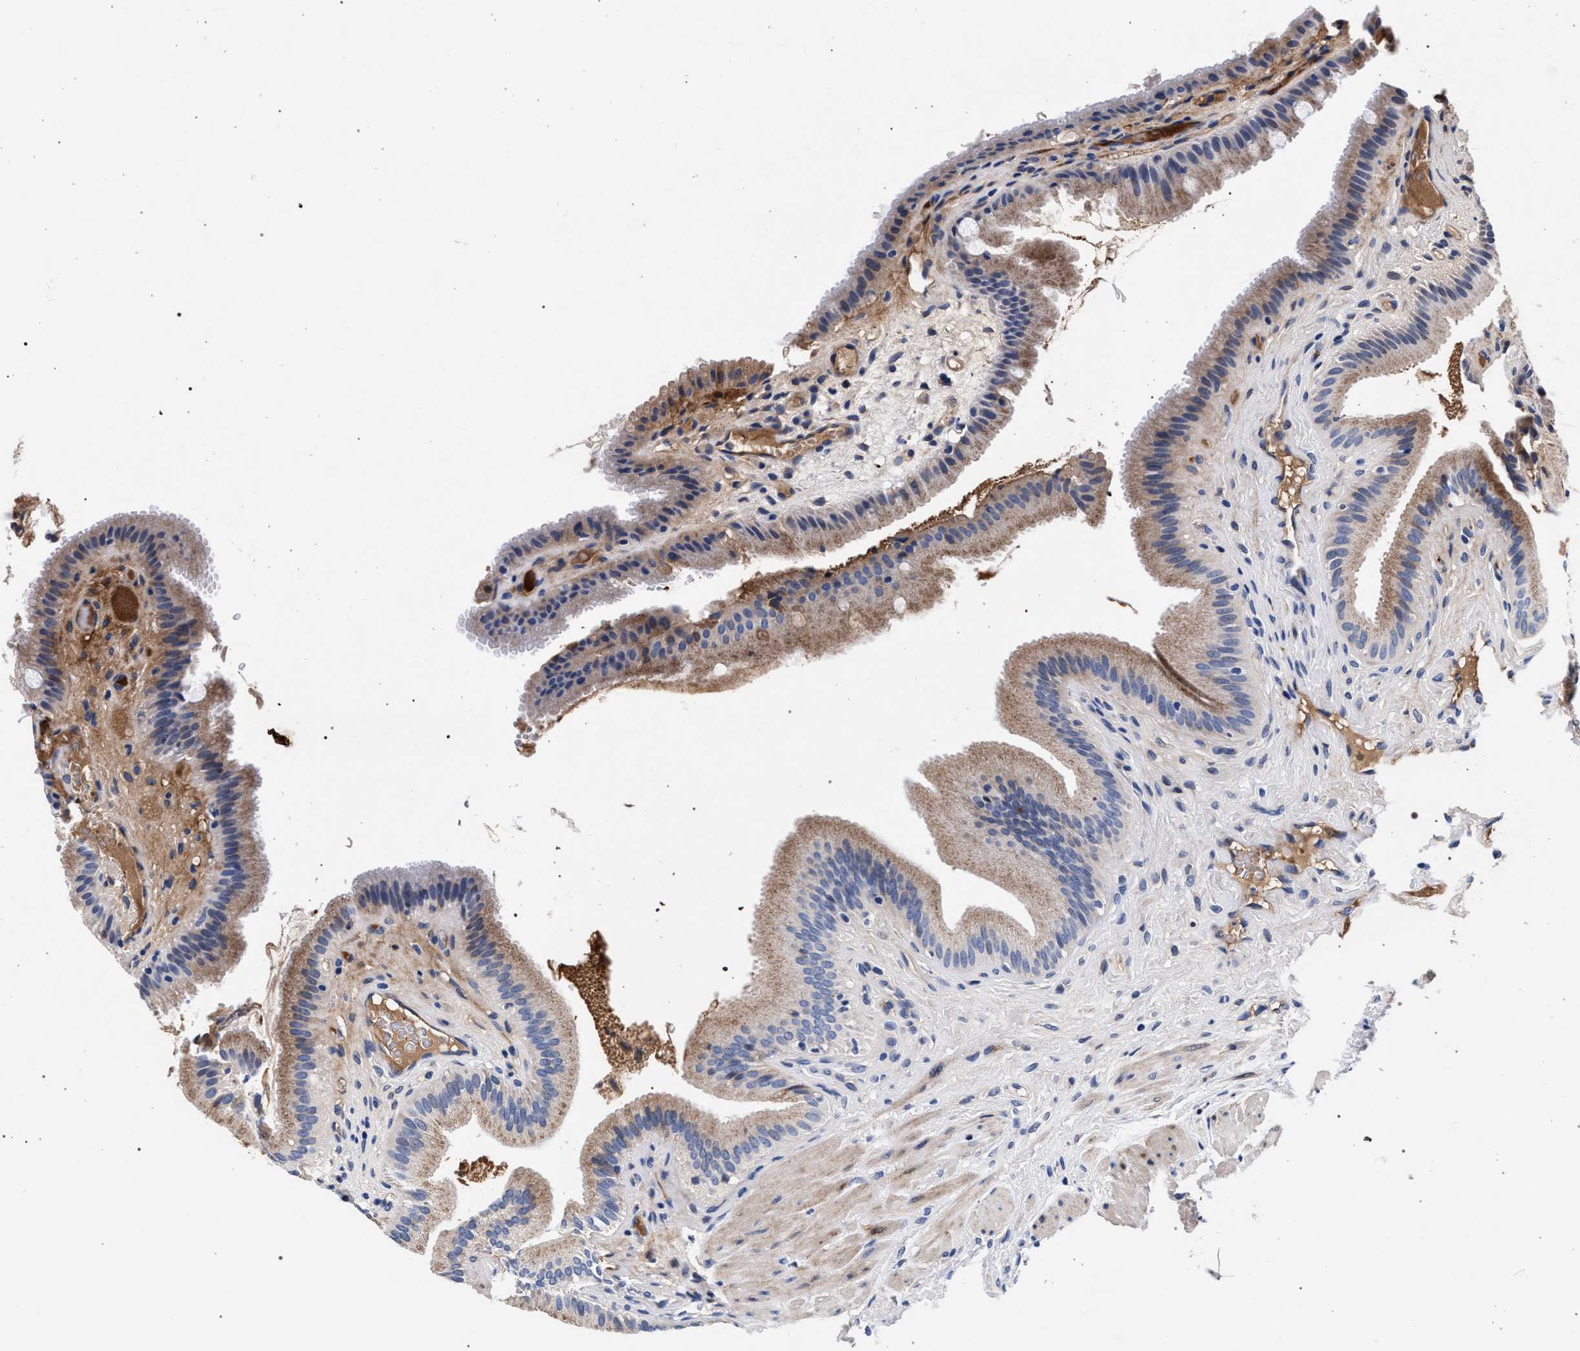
{"staining": {"intensity": "moderate", "quantity": ">75%", "location": "cytoplasmic/membranous"}, "tissue": "gallbladder", "cell_type": "Glandular cells", "image_type": "normal", "snomed": [{"axis": "morphology", "description": "Normal tissue, NOS"}, {"axis": "topography", "description": "Gallbladder"}], "caption": "Gallbladder stained with a brown dye demonstrates moderate cytoplasmic/membranous positive positivity in approximately >75% of glandular cells.", "gene": "ACOX1", "patient": {"sex": "male", "age": 49}}